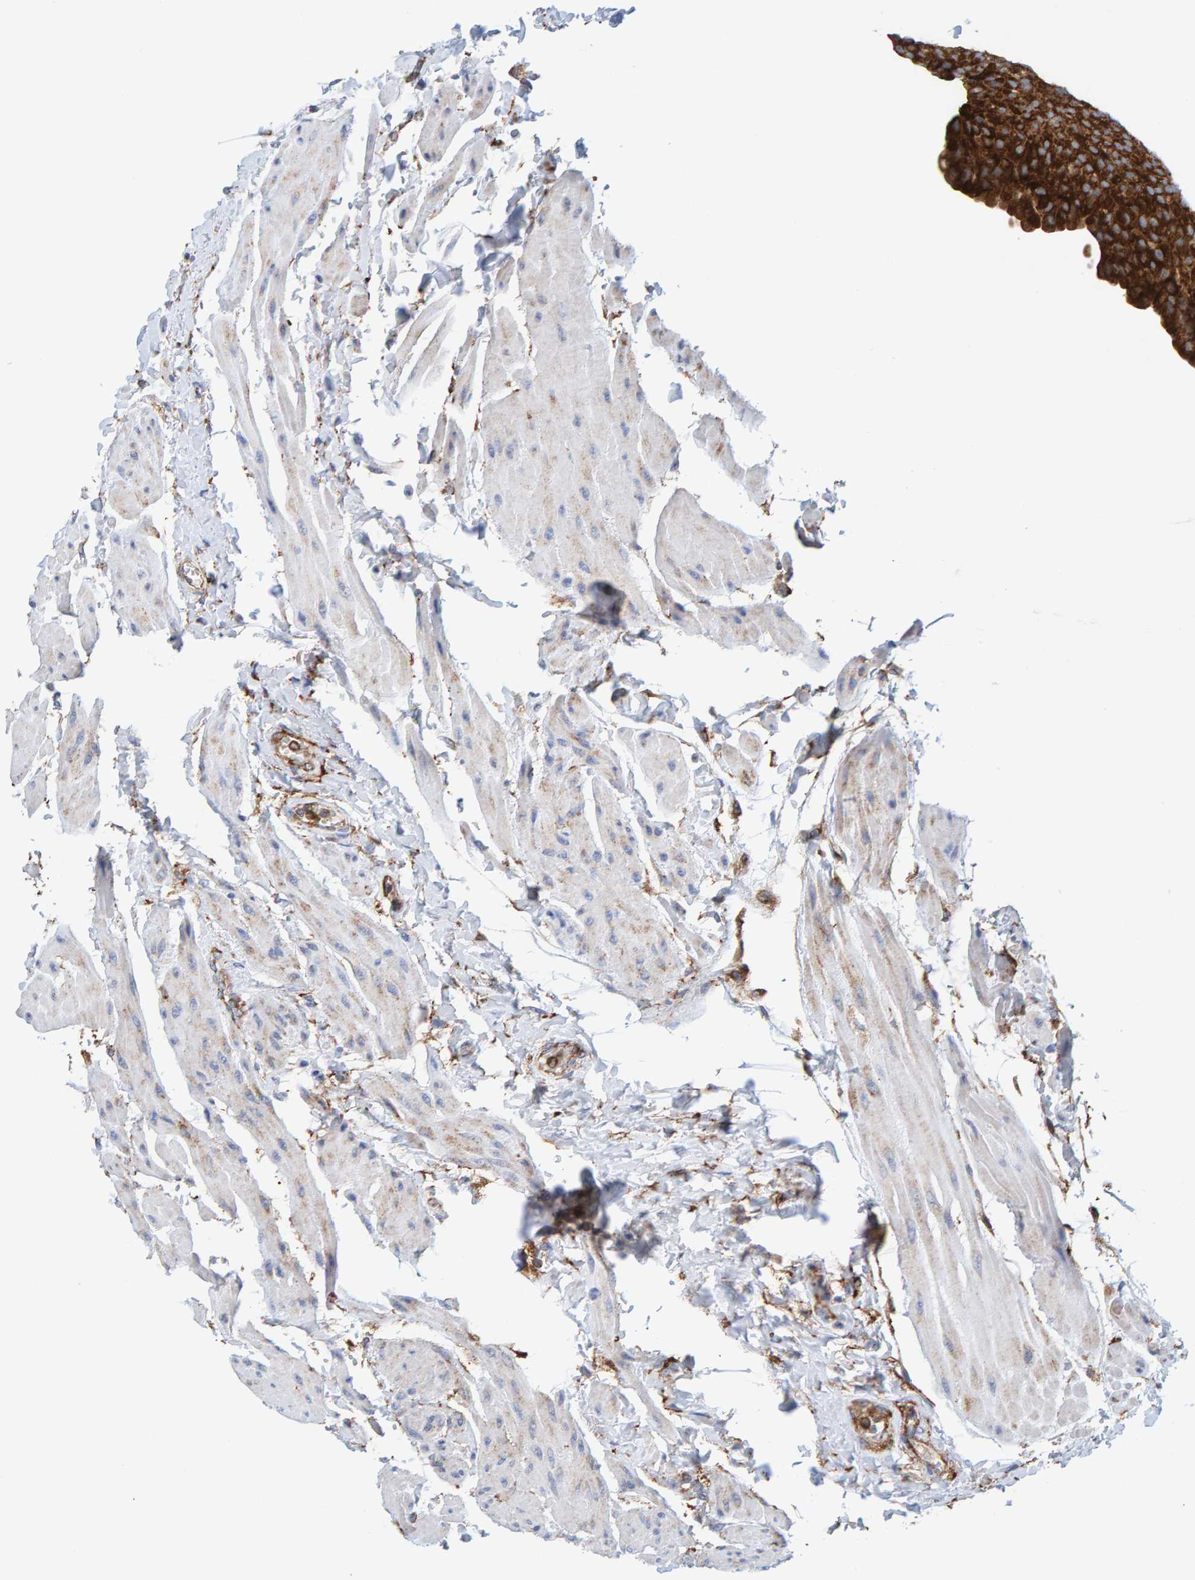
{"staining": {"intensity": "strong", "quantity": ">75%", "location": "cytoplasmic/membranous"}, "tissue": "urinary bladder", "cell_type": "Urothelial cells", "image_type": "normal", "snomed": [{"axis": "morphology", "description": "Normal tissue, NOS"}, {"axis": "topography", "description": "Urinary bladder"}], "caption": "Protein staining by immunohistochemistry (IHC) demonstrates strong cytoplasmic/membranous positivity in approximately >75% of urothelial cells in normal urinary bladder.", "gene": "MVP", "patient": {"sex": "female", "age": 79}}